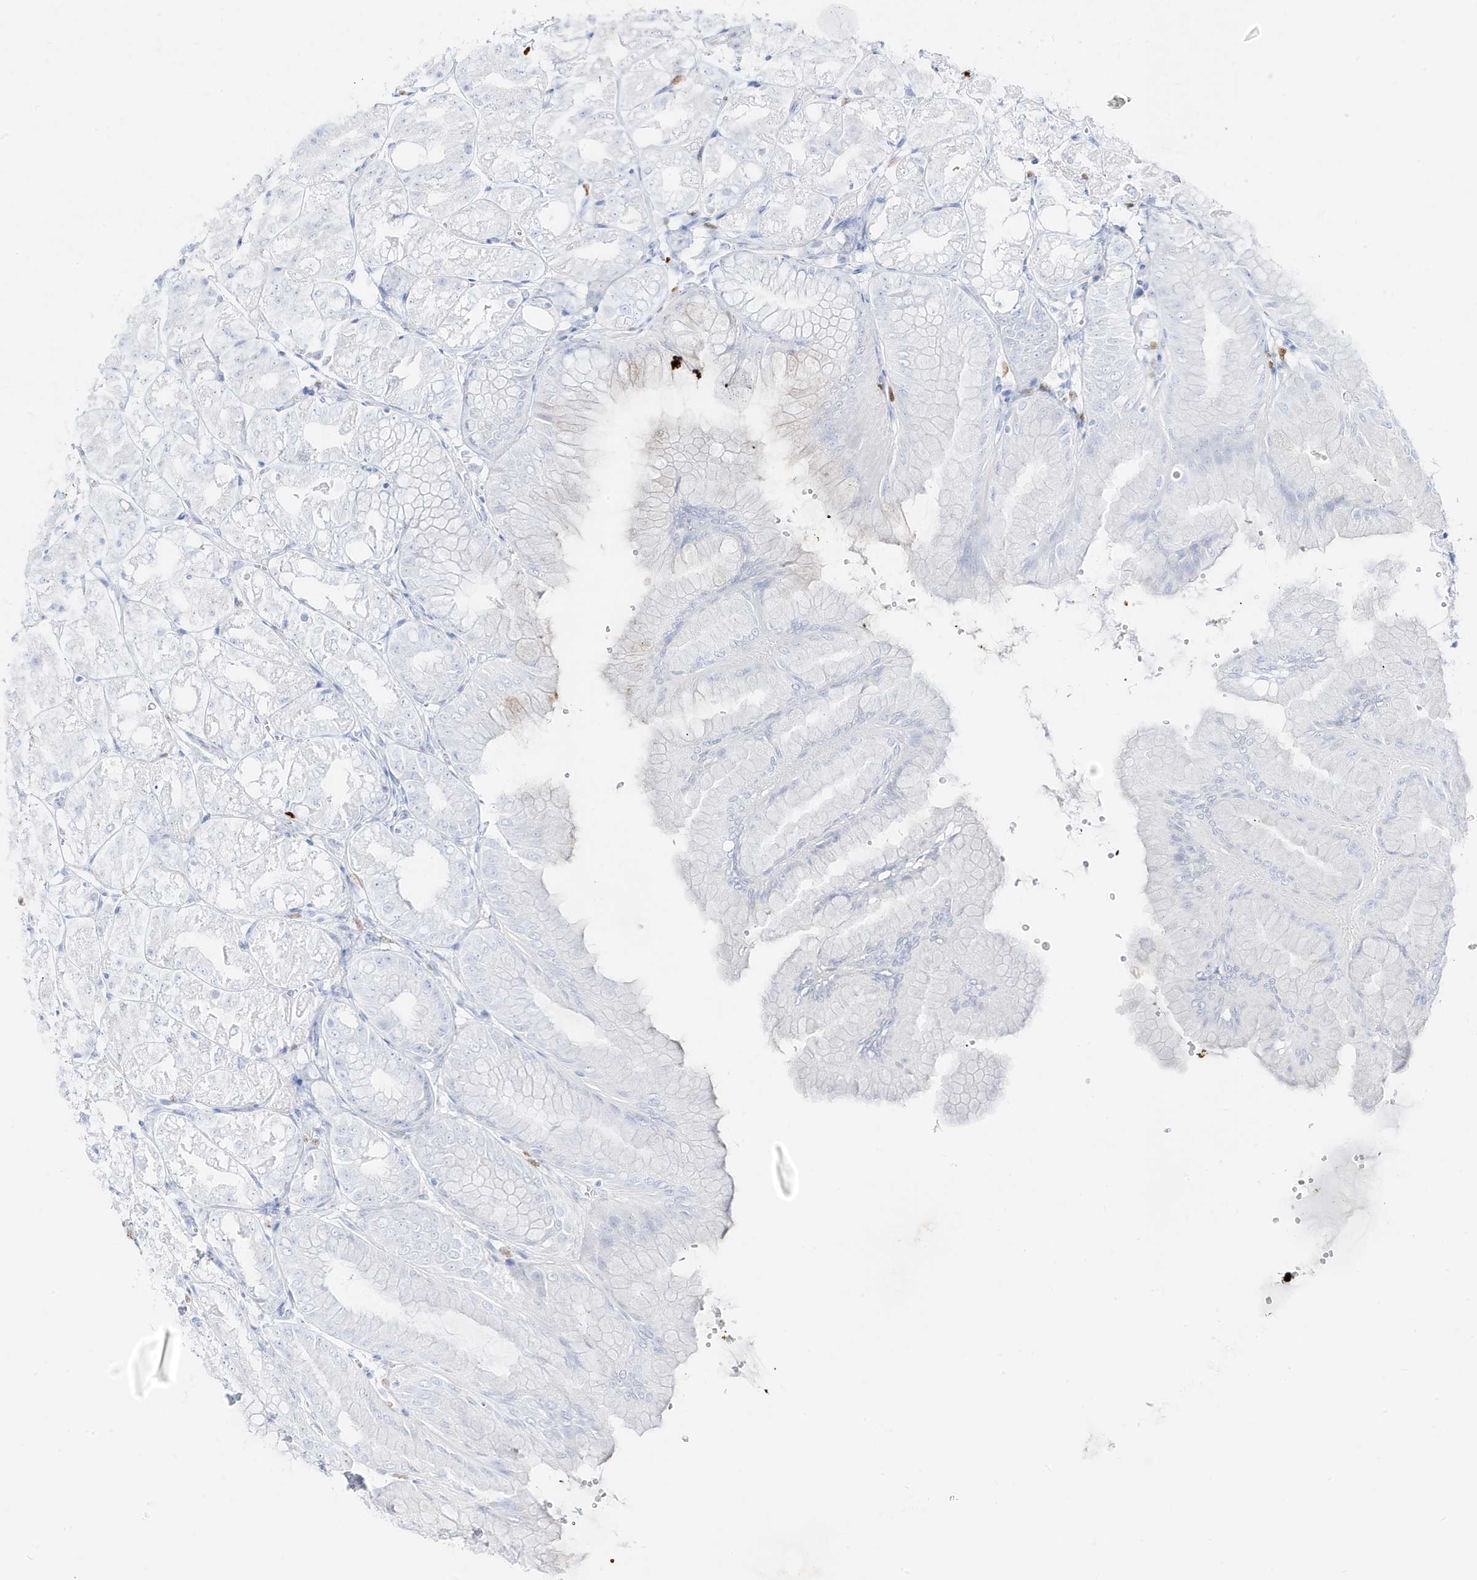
{"staining": {"intensity": "negative", "quantity": "none", "location": "none"}, "tissue": "stomach", "cell_type": "Glandular cells", "image_type": "normal", "snomed": [{"axis": "morphology", "description": "Normal tissue, NOS"}, {"axis": "topography", "description": "Stomach, lower"}], "caption": "Glandular cells show no significant protein expression in unremarkable stomach.", "gene": "MNDA", "patient": {"sex": "male", "age": 71}}